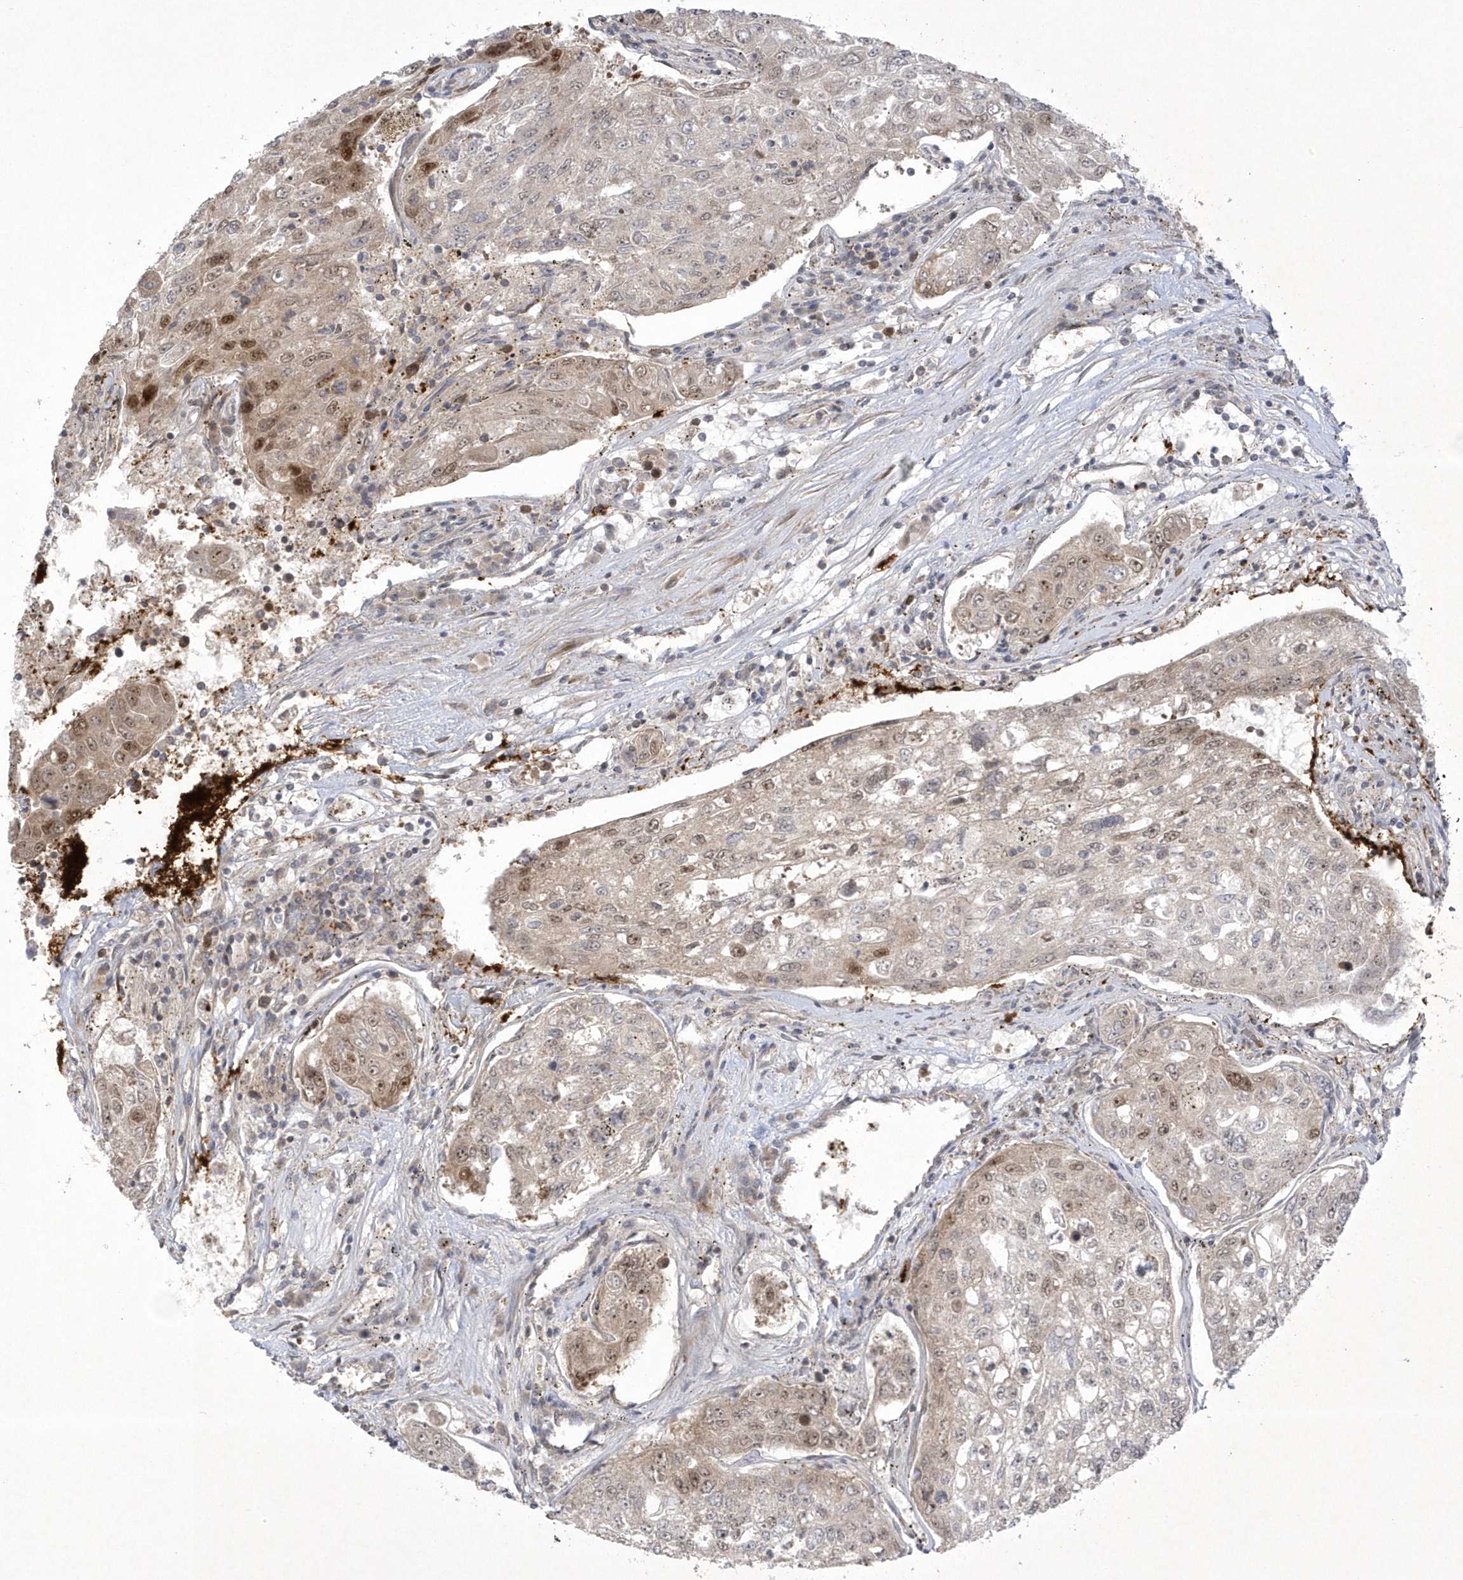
{"staining": {"intensity": "moderate", "quantity": "<25%", "location": "nuclear"}, "tissue": "urothelial cancer", "cell_type": "Tumor cells", "image_type": "cancer", "snomed": [{"axis": "morphology", "description": "Urothelial carcinoma, High grade"}, {"axis": "topography", "description": "Lymph node"}, {"axis": "topography", "description": "Urinary bladder"}], "caption": "A brown stain highlights moderate nuclear positivity of a protein in high-grade urothelial carcinoma tumor cells.", "gene": "NAF1", "patient": {"sex": "male", "age": 51}}